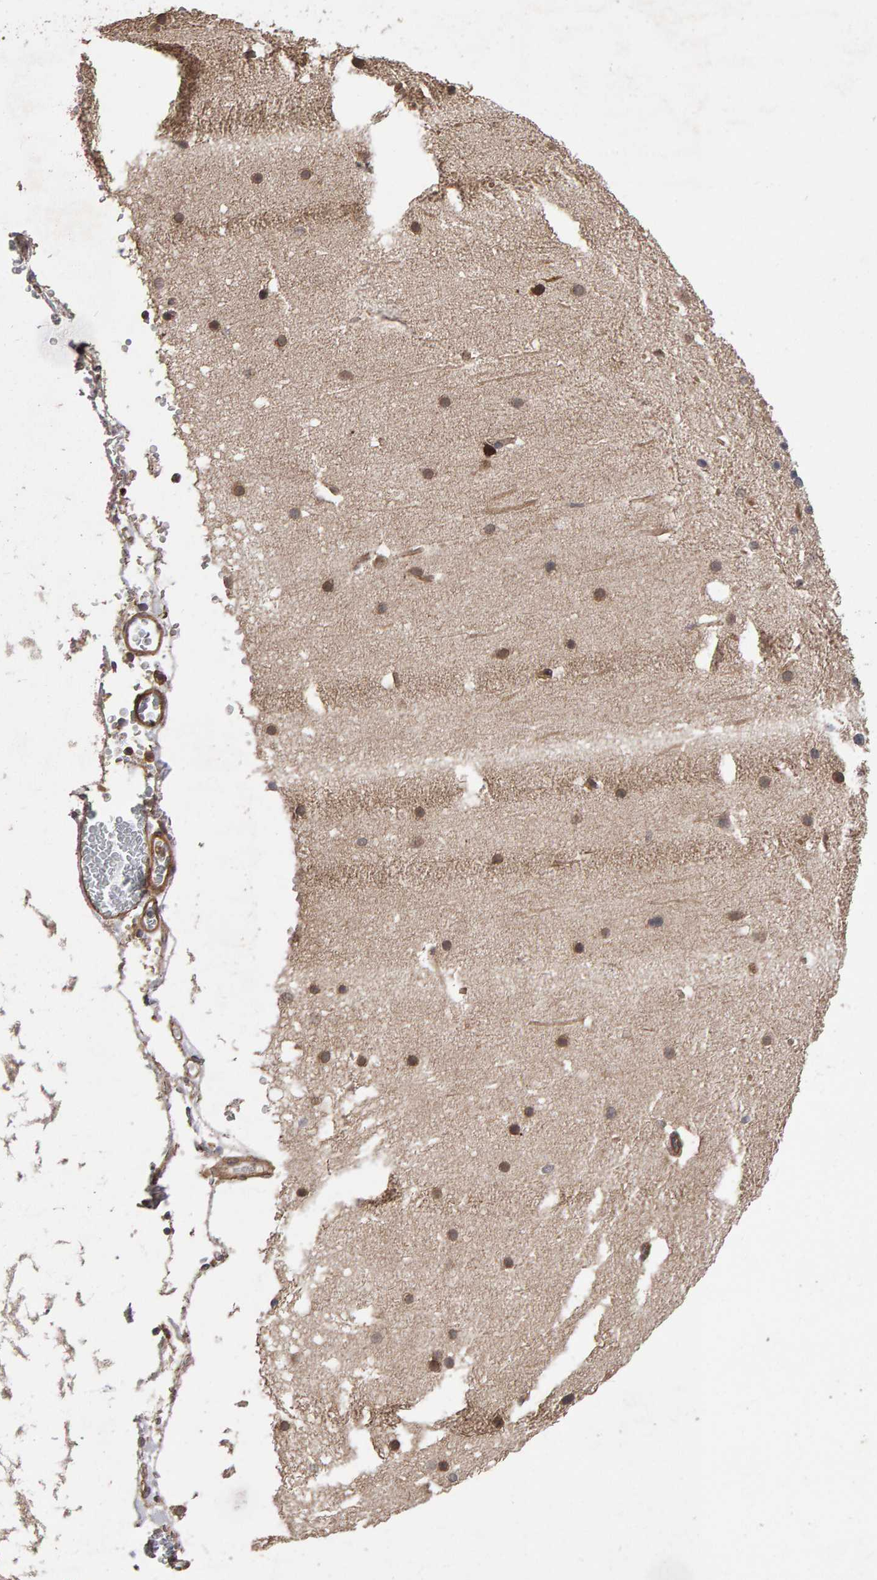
{"staining": {"intensity": "moderate", "quantity": ">75%", "location": "cytoplasmic/membranous"}, "tissue": "cerebellum", "cell_type": "Cells in granular layer", "image_type": "normal", "snomed": [{"axis": "morphology", "description": "Normal tissue, NOS"}, {"axis": "topography", "description": "Cerebellum"}], "caption": "Brown immunohistochemical staining in unremarkable human cerebellum displays moderate cytoplasmic/membranous positivity in about >75% of cells in granular layer. Nuclei are stained in blue.", "gene": "SCRIB", "patient": {"sex": "male", "age": 57}}